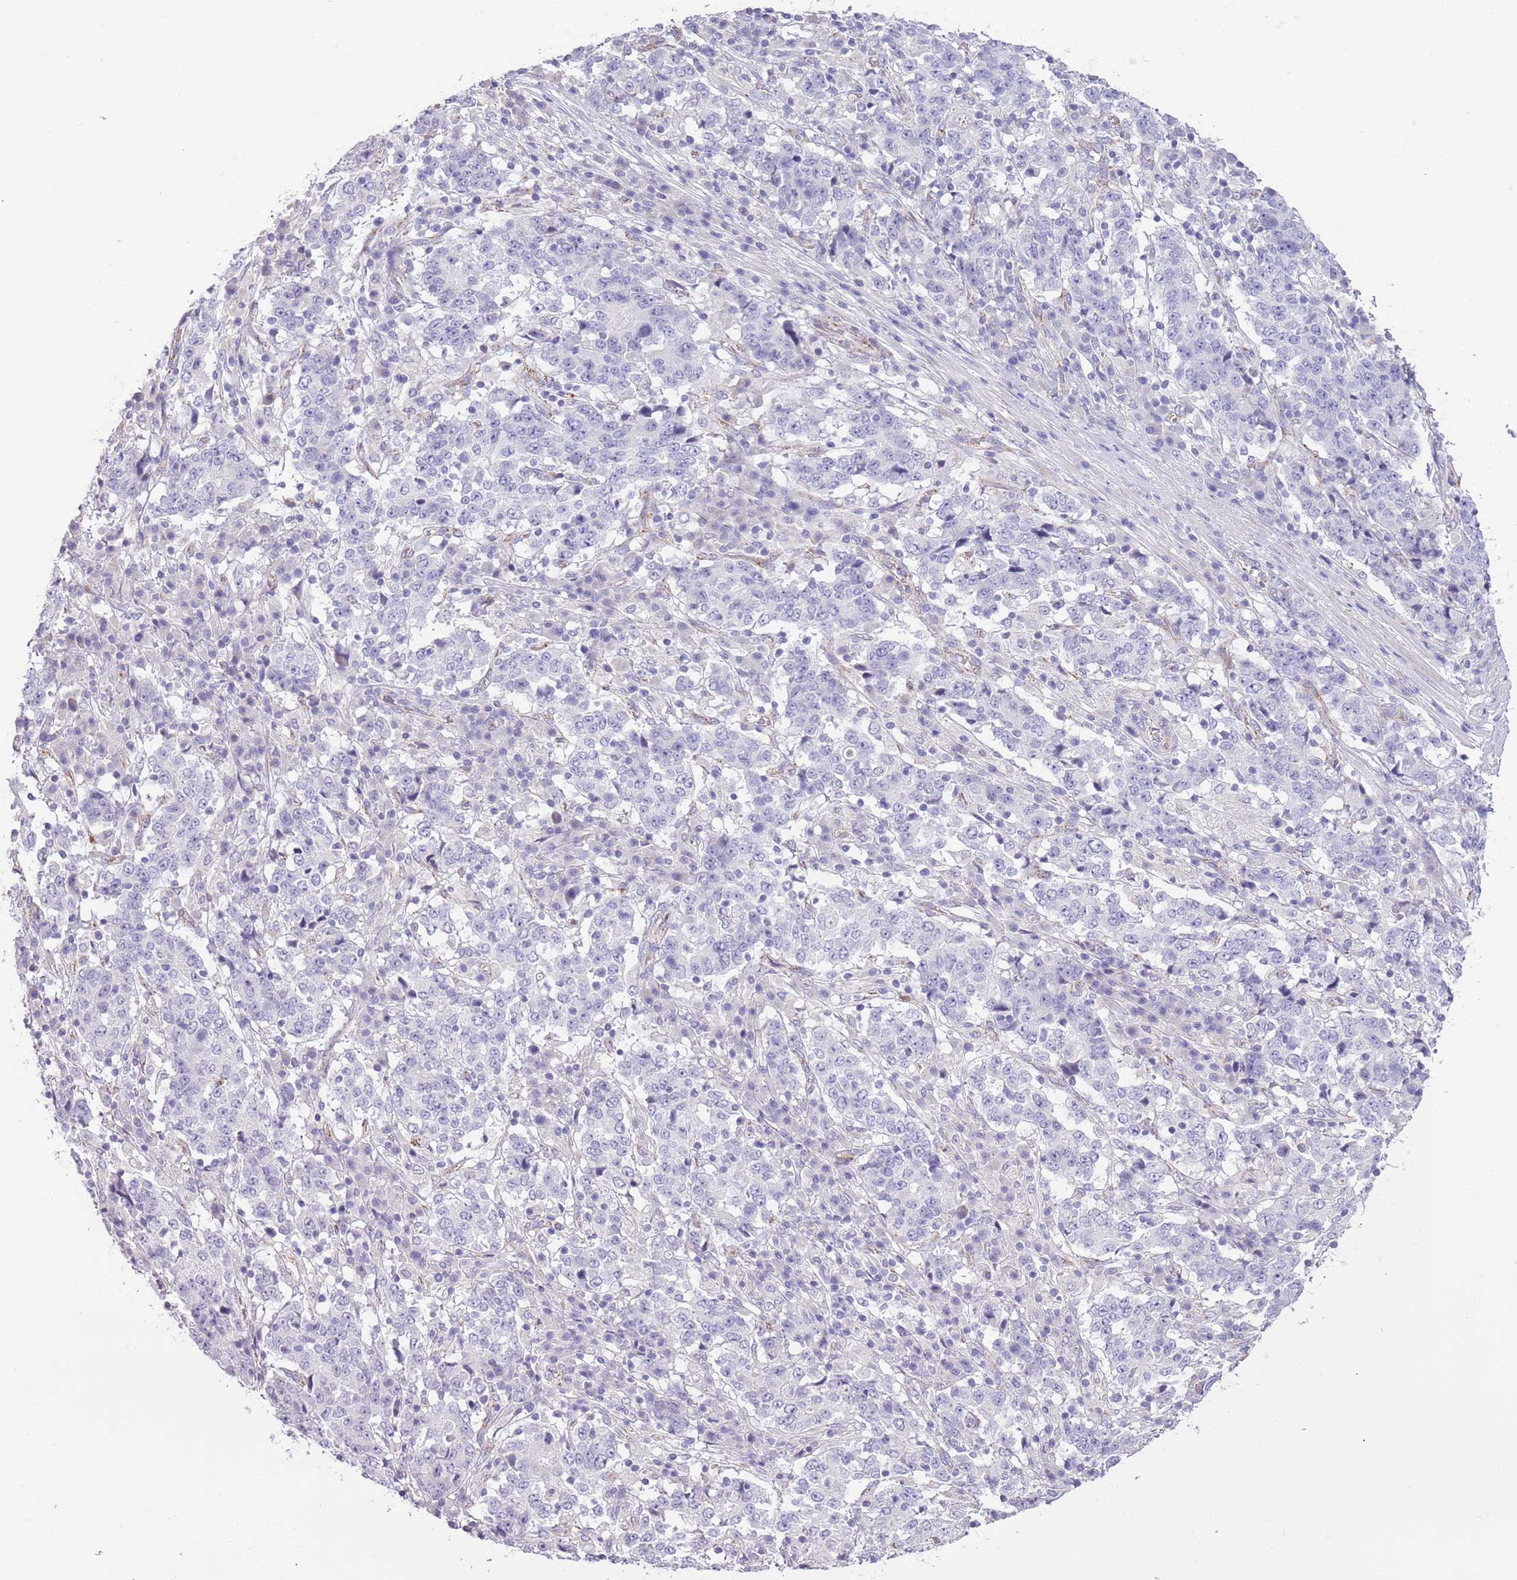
{"staining": {"intensity": "negative", "quantity": "none", "location": "none"}, "tissue": "stomach cancer", "cell_type": "Tumor cells", "image_type": "cancer", "snomed": [{"axis": "morphology", "description": "Adenocarcinoma, NOS"}, {"axis": "topography", "description": "Stomach"}], "caption": "This is a photomicrograph of IHC staining of stomach cancer (adenocarcinoma), which shows no staining in tumor cells.", "gene": "RNF222", "patient": {"sex": "male", "age": 59}}